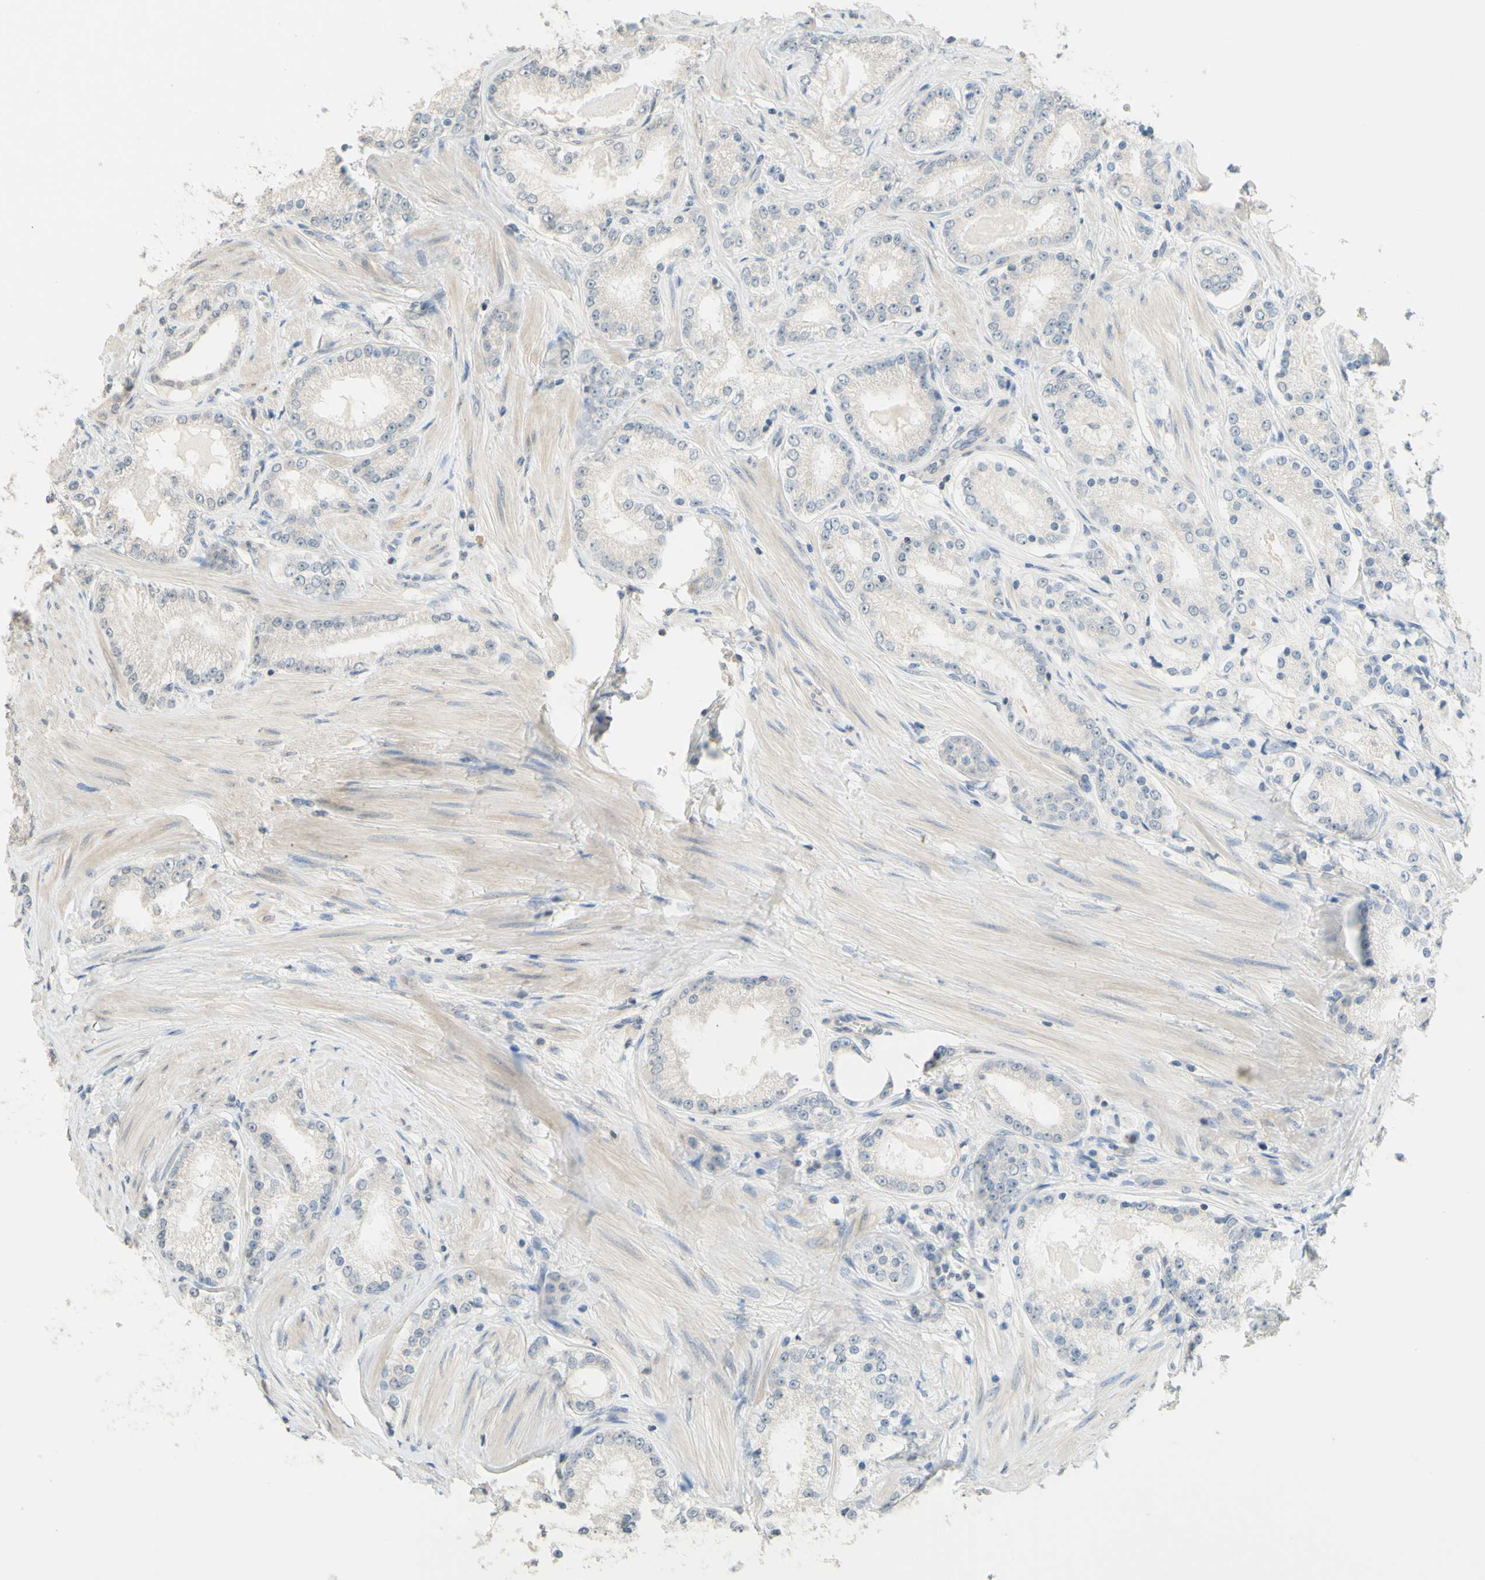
{"staining": {"intensity": "negative", "quantity": "none", "location": "none"}, "tissue": "prostate cancer", "cell_type": "Tumor cells", "image_type": "cancer", "snomed": [{"axis": "morphology", "description": "Adenocarcinoma, Low grade"}, {"axis": "topography", "description": "Prostate"}], "caption": "Tumor cells show no significant staining in low-grade adenocarcinoma (prostate).", "gene": "MAG", "patient": {"sex": "male", "age": 63}}